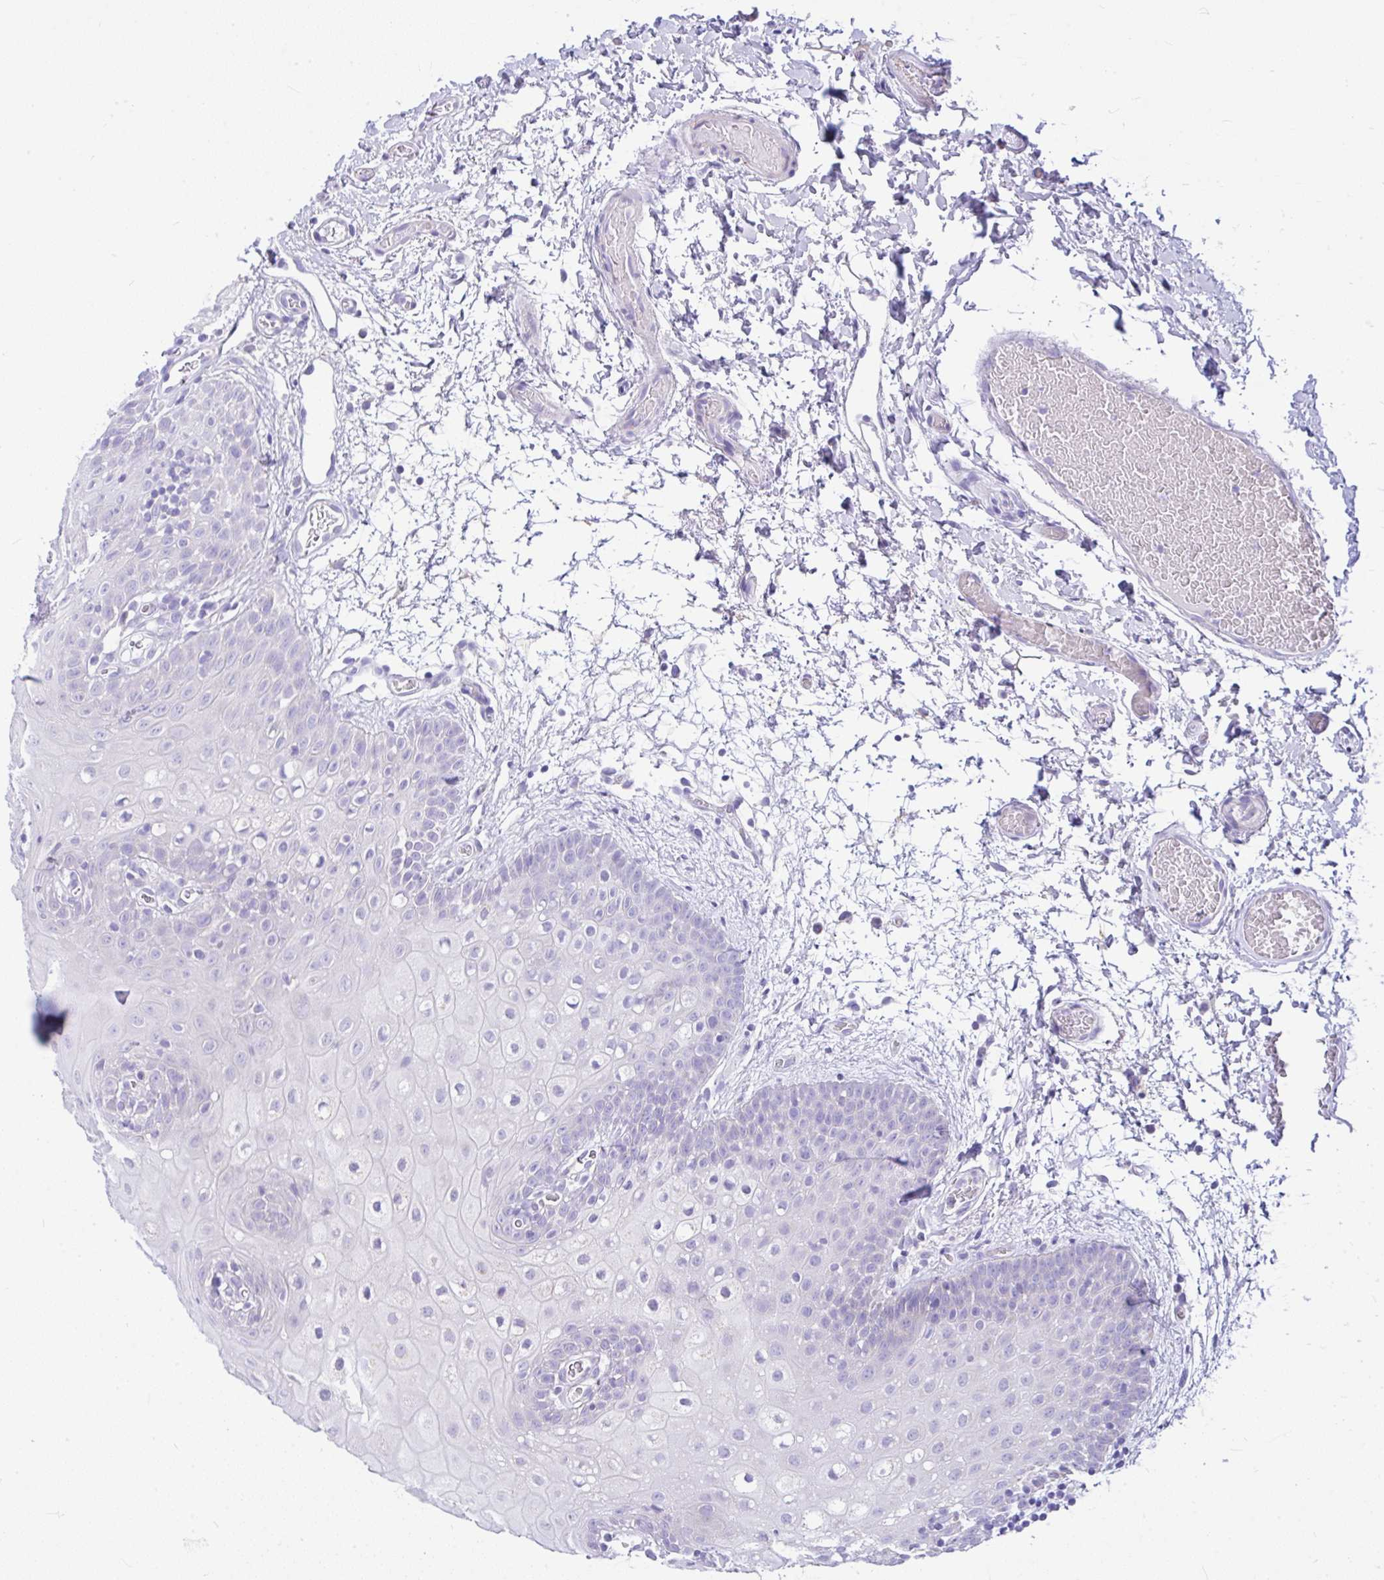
{"staining": {"intensity": "weak", "quantity": "25%-75%", "location": "cytoplasmic/membranous"}, "tissue": "oral mucosa", "cell_type": "Squamous epithelial cells", "image_type": "normal", "snomed": [{"axis": "morphology", "description": "Normal tissue, NOS"}, {"axis": "morphology", "description": "Squamous cell carcinoma, NOS"}, {"axis": "topography", "description": "Oral tissue"}, {"axis": "topography", "description": "Tounge, NOS"}, {"axis": "topography", "description": "Head-Neck"}], "caption": "Weak cytoplasmic/membranous protein expression is appreciated in approximately 25%-75% of squamous epithelial cells in oral mucosa. (DAB IHC with brightfield microscopy, high magnification).", "gene": "SLC13A1", "patient": {"sex": "male", "age": 76}}